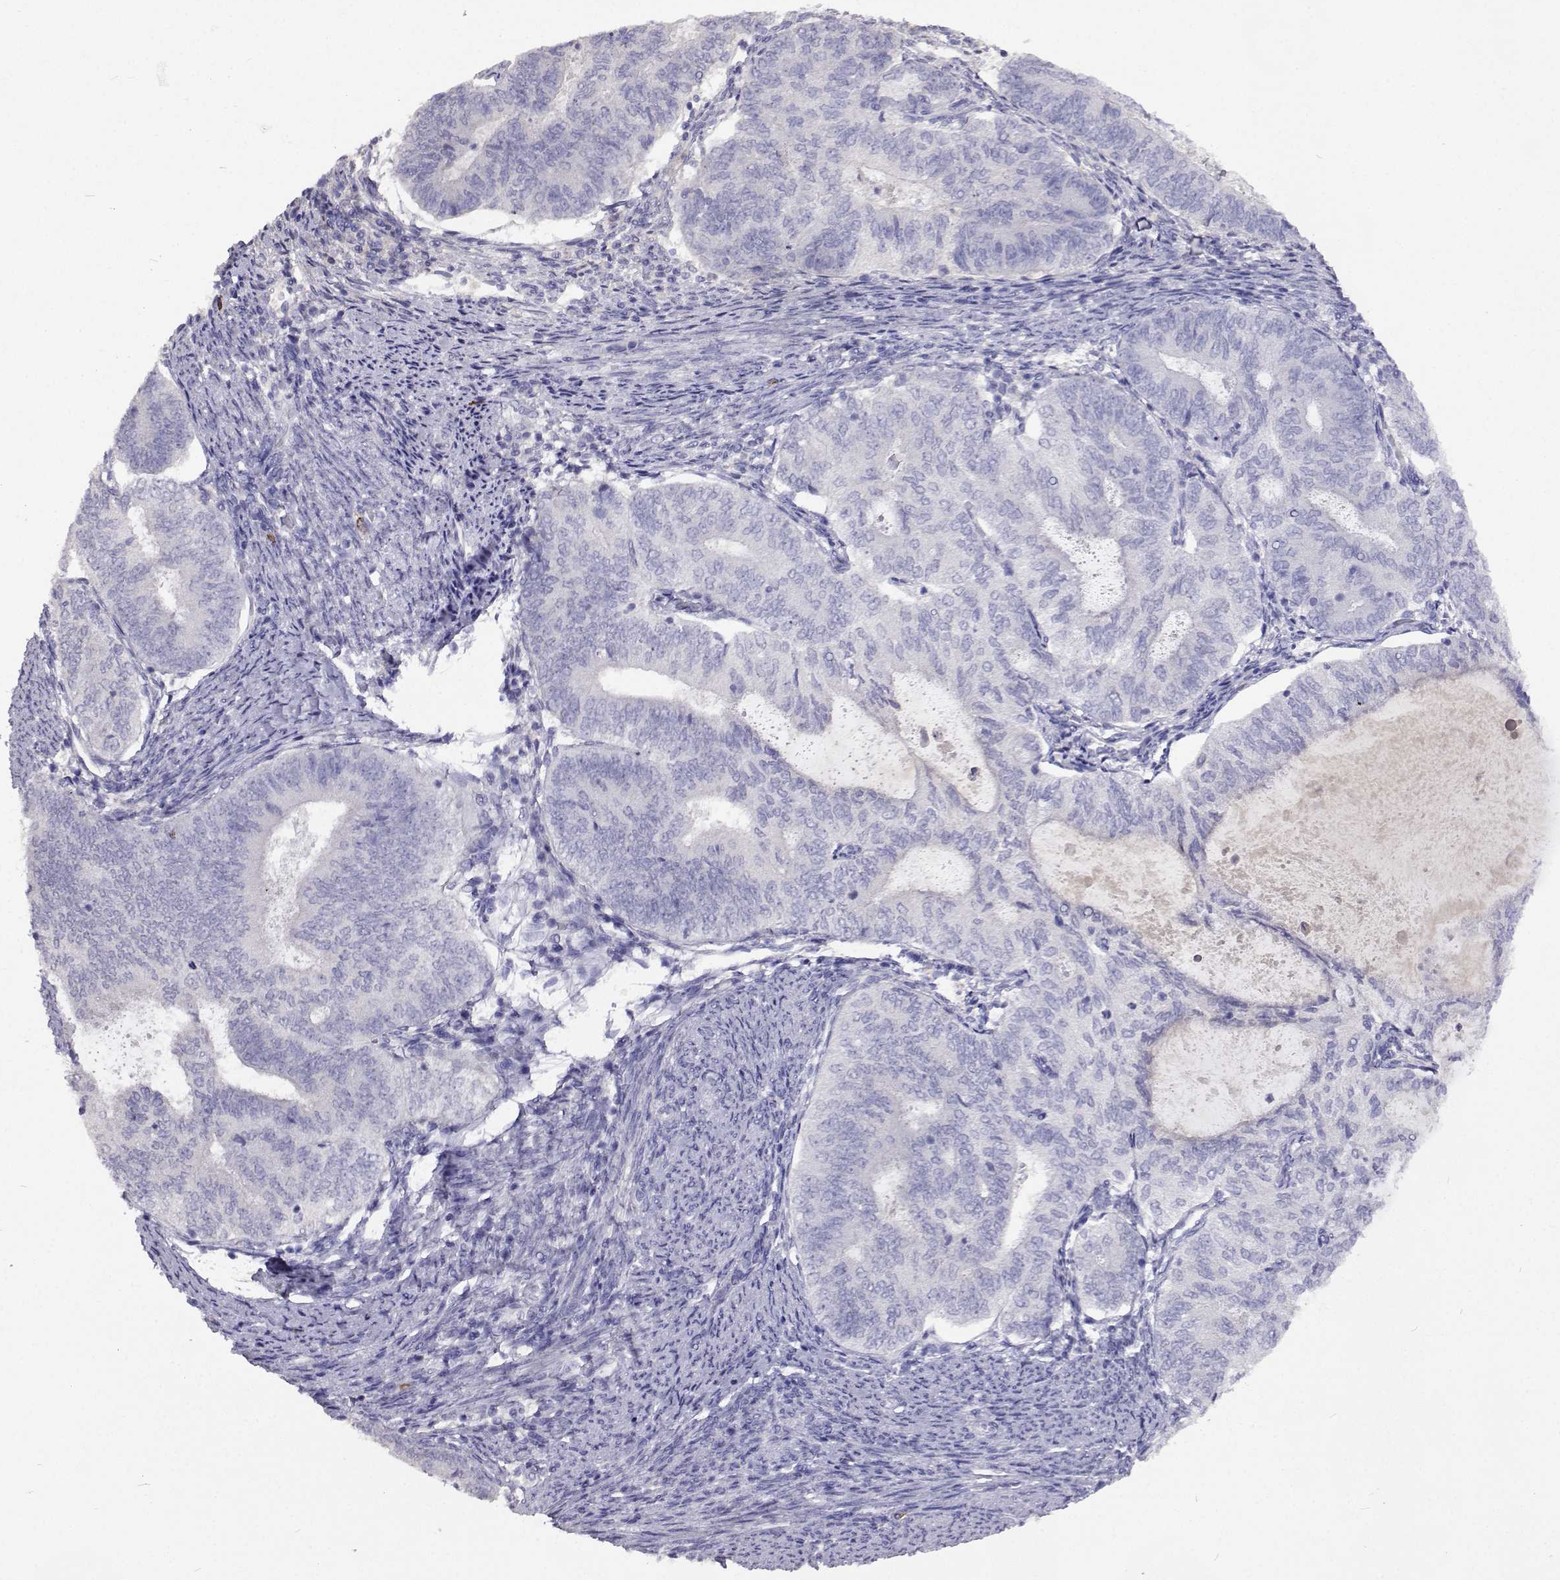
{"staining": {"intensity": "negative", "quantity": "none", "location": "none"}, "tissue": "endometrial cancer", "cell_type": "Tumor cells", "image_type": "cancer", "snomed": [{"axis": "morphology", "description": "Adenocarcinoma, NOS"}, {"axis": "topography", "description": "Endometrium"}], "caption": "High magnification brightfield microscopy of endometrial adenocarcinoma stained with DAB (3,3'-diaminobenzidine) (brown) and counterstained with hematoxylin (blue): tumor cells show no significant staining.", "gene": "CFAP44", "patient": {"sex": "female", "age": 65}}